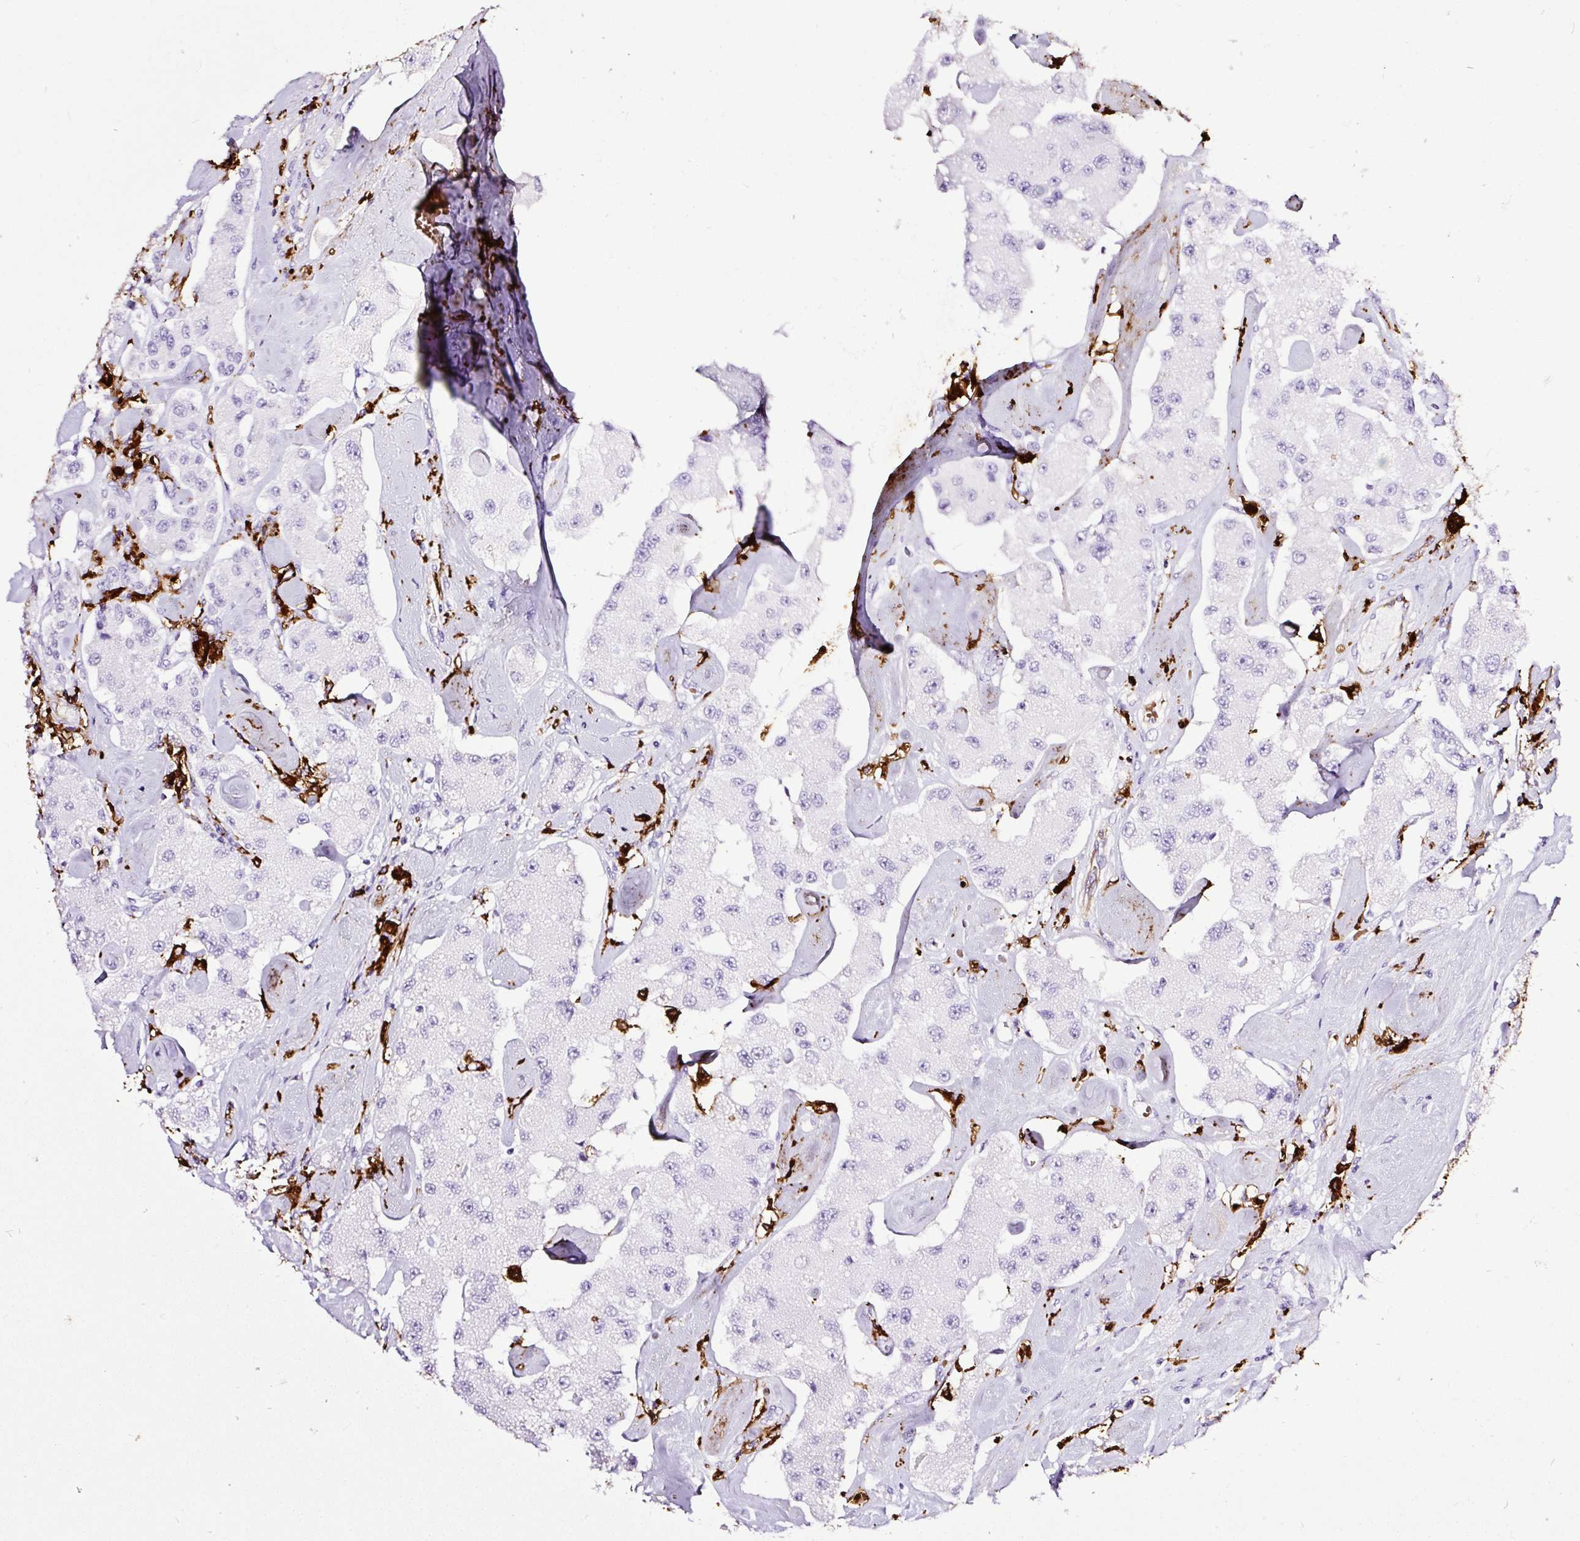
{"staining": {"intensity": "negative", "quantity": "none", "location": "none"}, "tissue": "carcinoid", "cell_type": "Tumor cells", "image_type": "cancer", "snomed": [{"axis": "morphology", "description": "Carcinoid, malignant, NOS"}, {"axis": "topography", "description": "Pancreas"}], "caption": "High magnification brightfield microscopy of carcinoid (malignant) stained with DAB (brown) and counterstained with hematoxylin (blue): tumor cells show no significant staining.", "gene": "HLA-DRA", "patient": {"sex": "male", "age": 41}}